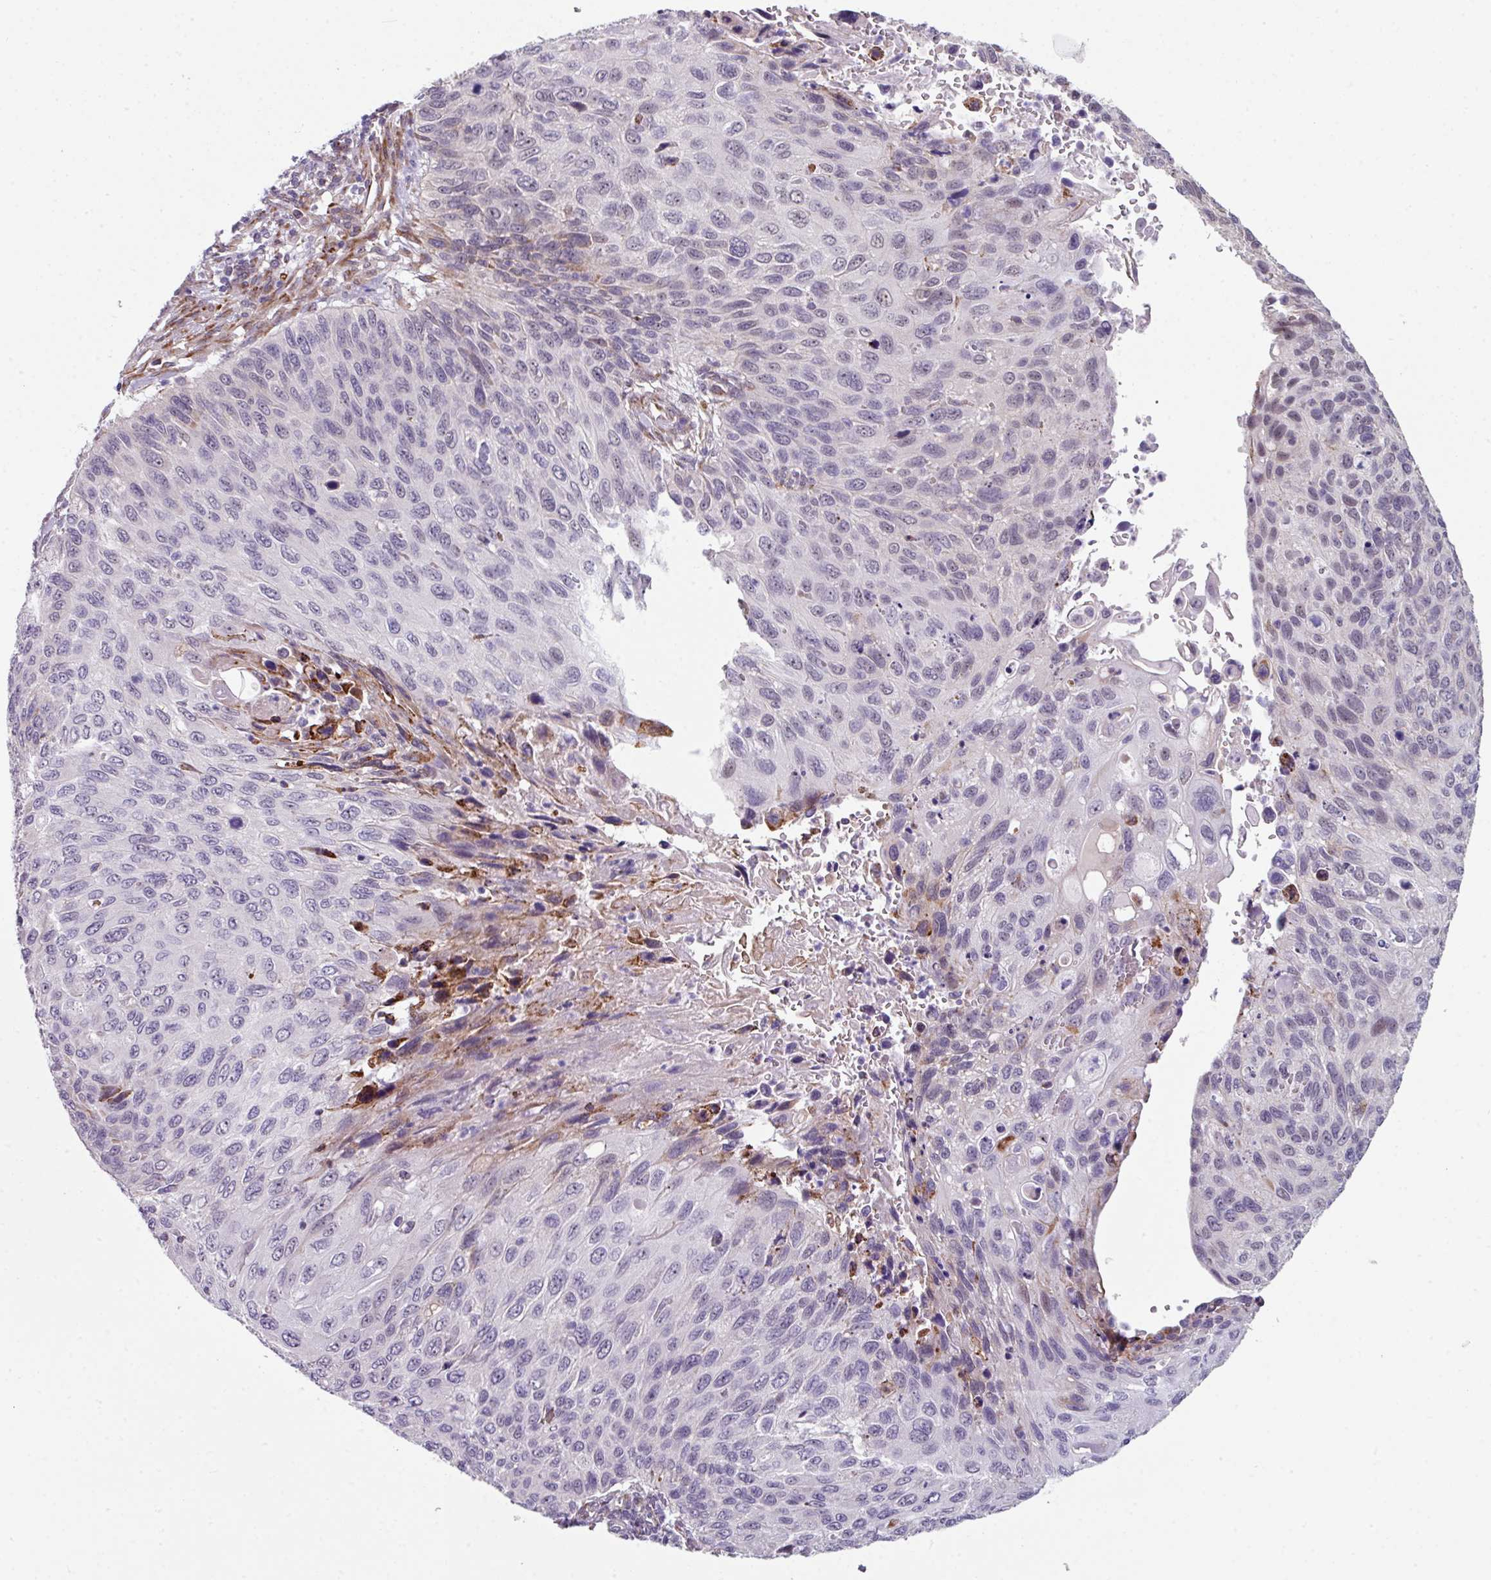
{"staining": {"intensity": "negative", "quantity": "none", "location": "none"}, "tissue": "cervical cancer", "cell_type": "Tumor cells", "image_type": "cancer", "snomed": [{"axis": "morphology", "description": "Squamous cell carcinoma, NOS"}, {"axis": "topography", "description": "Cervix"}], "caption": "IHC histopathology image of neoplastic tissue: human cervical cancer (squamous cell carcinoma) stained with DAB reveals no significant protein expression in tumor cells.", "gene": "BMS1", "patient": {"sex": "female", "age": 70}}